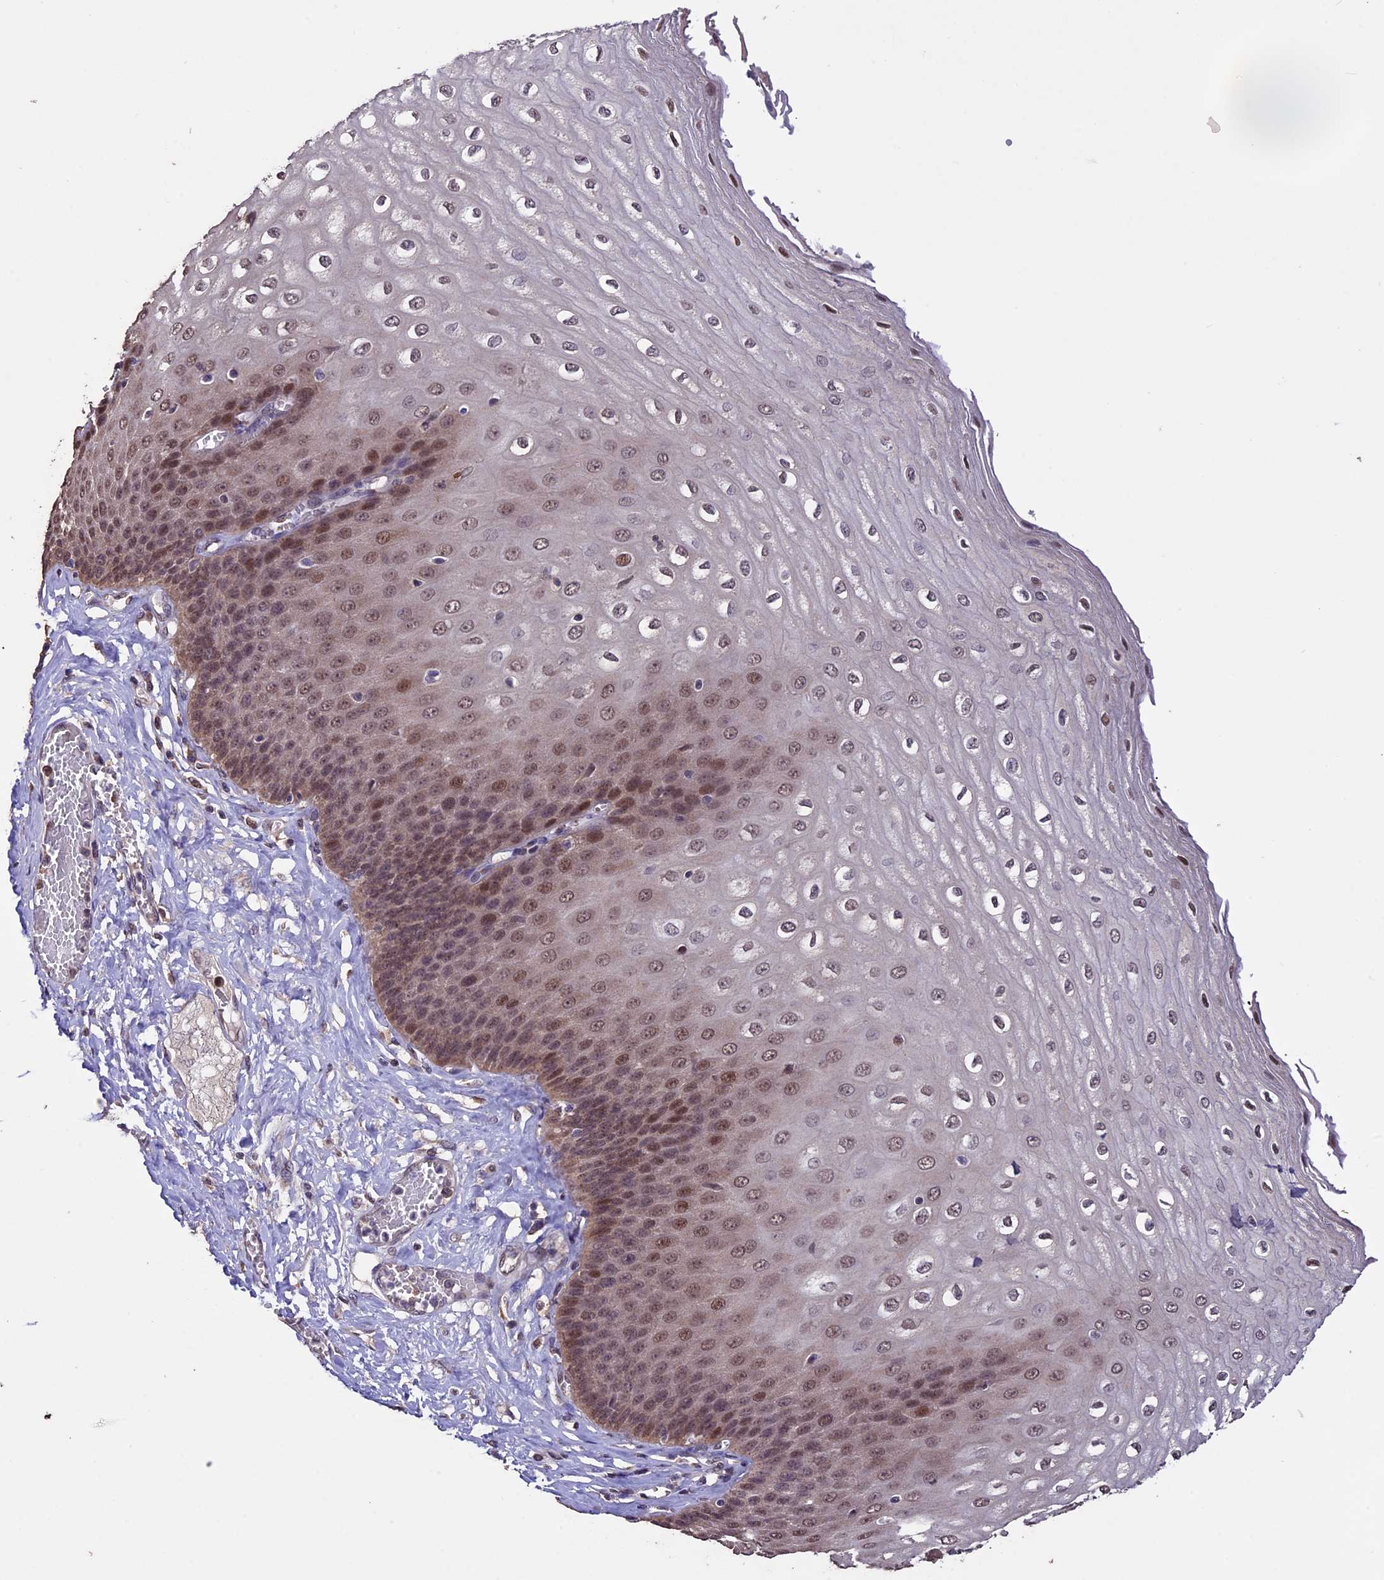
{"staining": {"intensity": "moderate", "quantity": "25%-75%", "location": "cytoplasmic/membranous,nuclear"}, "tissue": "esophagus", "cell_type": "Squamous epithelial cells", "image_type": "normal", "snomed": [{"axis": "morphology", "description": "Normal tissue, NOS"}, {"axis": "topography", "description": "Esophagus"}], "caption": "Benign esophagus displays moderate cytoplasmic/membranous,nuclear staining in approximately 25%-75% of squamous epithelial cells, visualized by immunohistochemistry.", "gene": "DIS3L", "patient": {"sex": "male", "age": 60}}